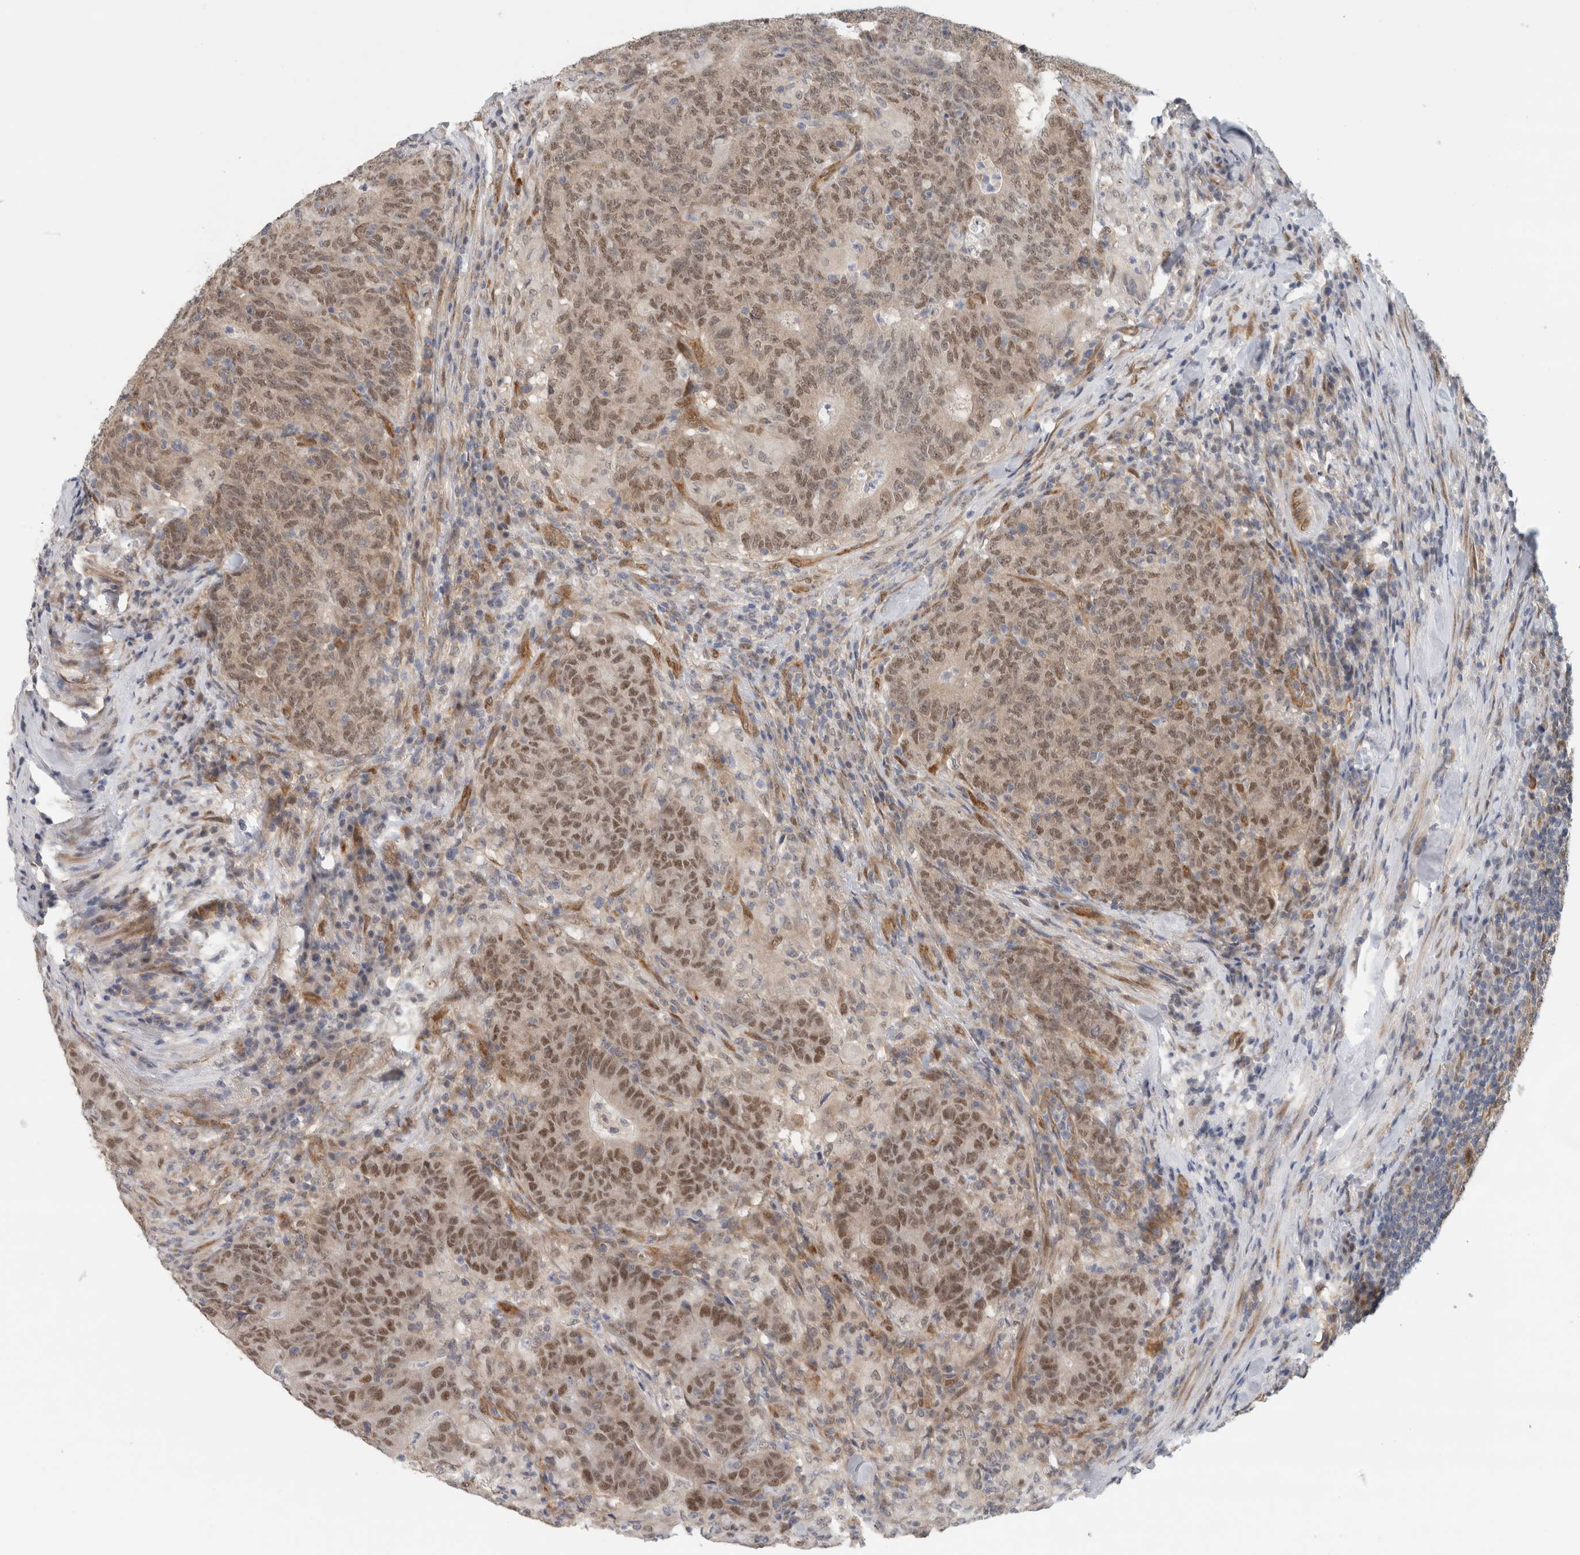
{"staining": {"intensity": "moderate", "quantity": ">75%", "location": "nuclear"}, "tissue": "colorectal cancer", "cell_type": "Tumor cells", "image_type": "cancer", "snomed": [{"axis": "morphology", "description": "Normal tissue, NOS"}, {"axis": "morphology", "description": "Adenocarcinoma, NOS"}, {"axis": "topography", "description": "Colon"}], "caption": "Adenocarcinoma (colorectal) stained with DAB (3,3'-diaminobenzidine) immunohistochemistry reveals medium levels of moderate nuclear staining in about >75% of tumor cells.", "gene": "EIF4G3", "patient": {"sex": "female", "age": 75}}